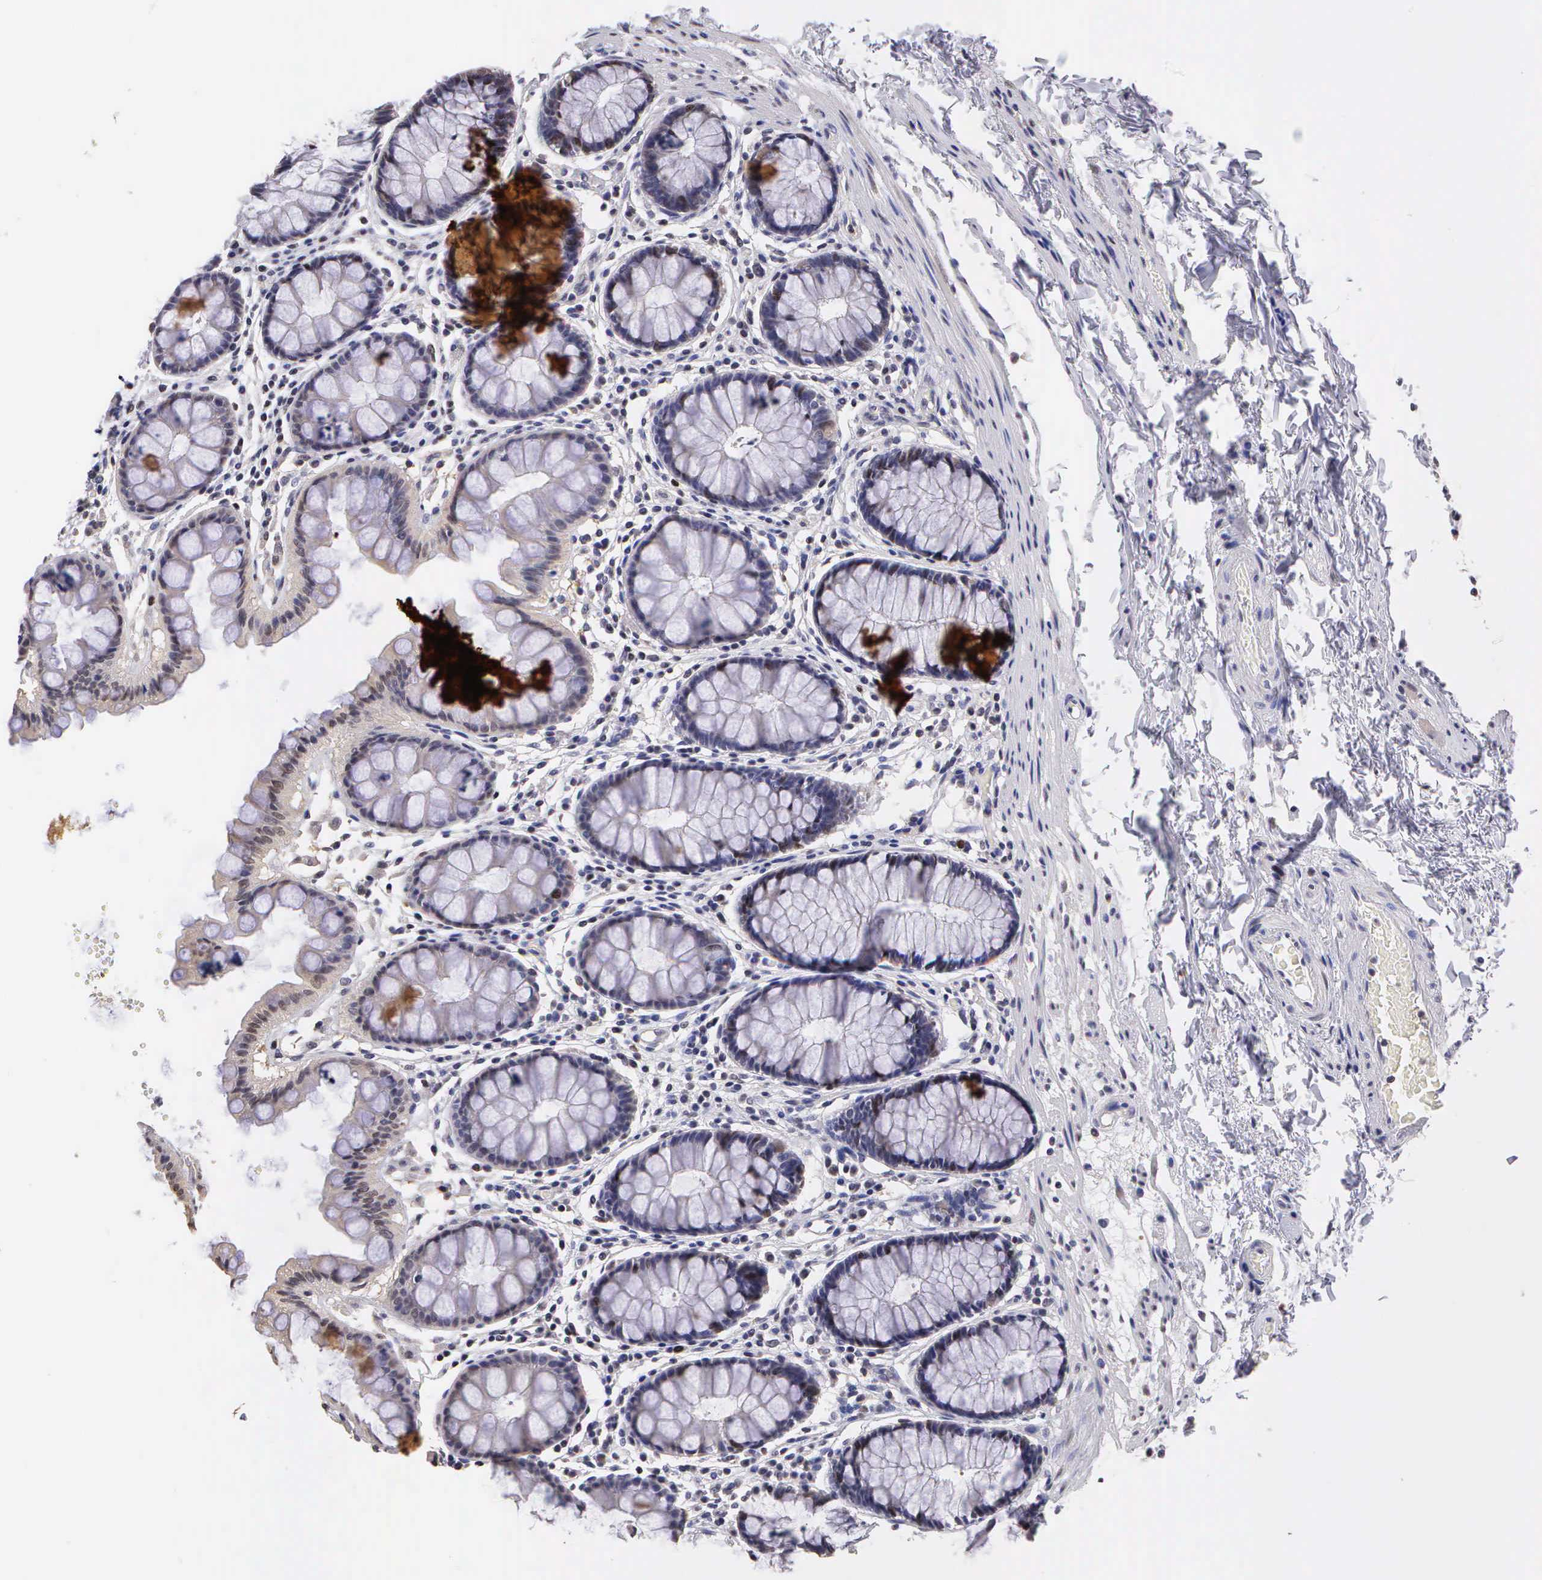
{"staining": {"intensity": "moderate", "quantity": "<25%", "location": "nuclear"}, "tissue": "rectum", "cell_type": "Glandular cells", "image_type": "normal", "snomed": [{"axis": "morphology", "description": "Normal tissue, NOS"}, {"axis": "topography", "description": "Rectum"}], "caption": "Rectum stained with IHC demonstrates moderate nuclear expression in approximately <25% of glandular cells.", "gene": "MKI67", "patient": {"sex": "male", "age": 77}}